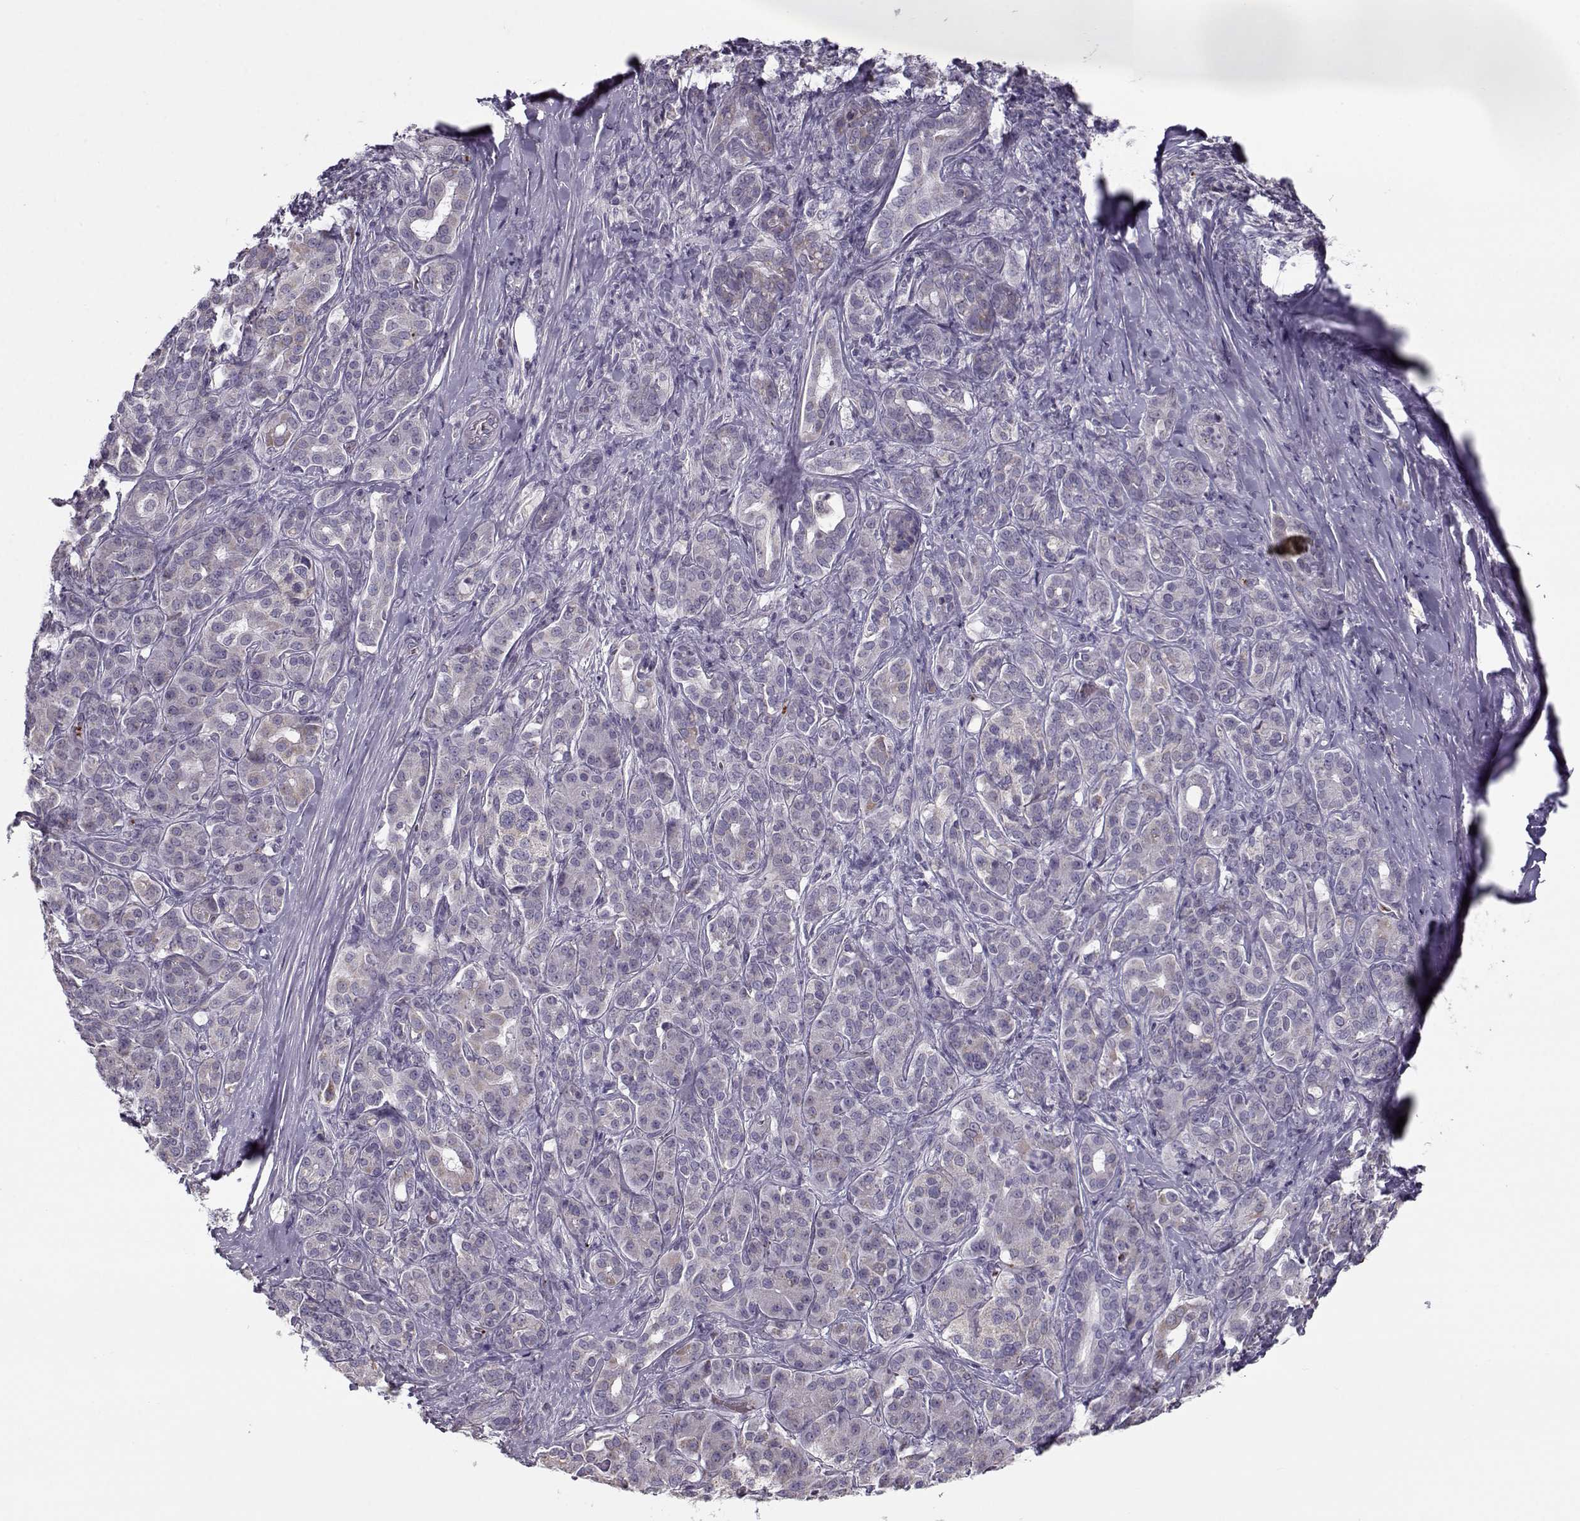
{"staining": {"intensity": "negative", "quantity": "none", "location": "none"}, "tissue": "pancreatic cancer", "cell_type": "Tumor cells", "image_type": "cancer", "snomed": [{"axis": "morphology", "description": "Normal tissue, NOS"}, {"axis": "morphology", "description": "Inflammation, NOS"}, {"axis": "morphology", "description": "Adenocarcinoma, NOS"}, {"axis": "topography", "description": "Pancreas"}], "caption": "A high-resolution histopathology image shows immunohistochemistry (IHC) staining of pancreatic cancer (adenocarcinoma), which shows no significant expression in tumor cells. (DAB (3,3'-diaminobenzidine) immunohistochemistry visualized using brightfield microscopy, high magnification).", "gene": "KLF17", "patient": {"sex": "male", "age": 57}}